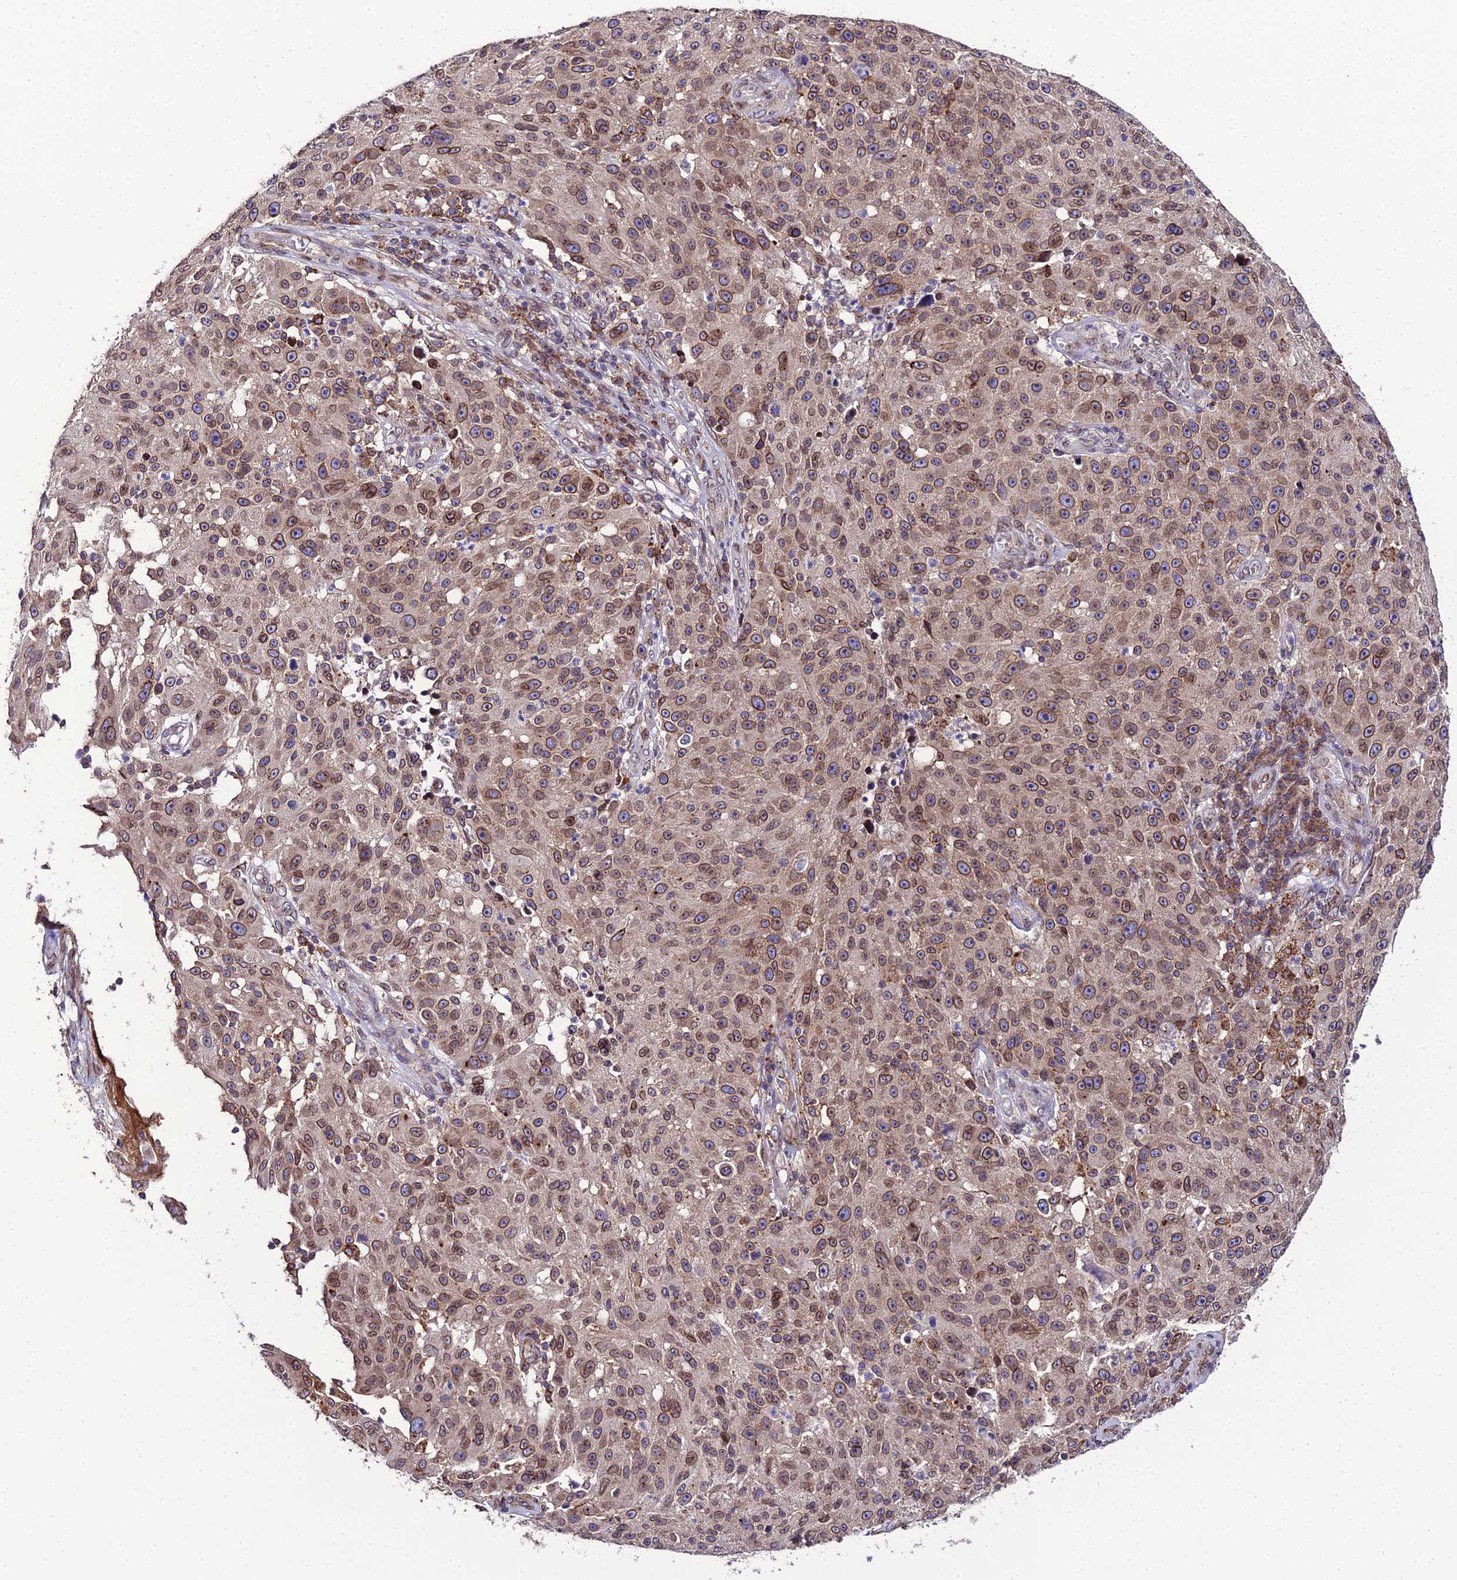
{"staining": {"intensity": "moderate", "quantity": ">75%", "location": "cytoplasmic/membranous,nuclear"}, "tissue": "melanoma", "cell_type": "Tumor cells", "image_type": "cancer", "snomed": [{"axis": "morphology", "description": "Malignant melanoma, NOS"}, {"axis": "topography", "description": "Skin"}], "caption": "Melanoma tissue exhibits moderate cytoplasmic/membranous and nuclear positivity in about >75% of tumor cells", "gene": "DDX19A", "patient": {"sex": "male", "age": 53}}